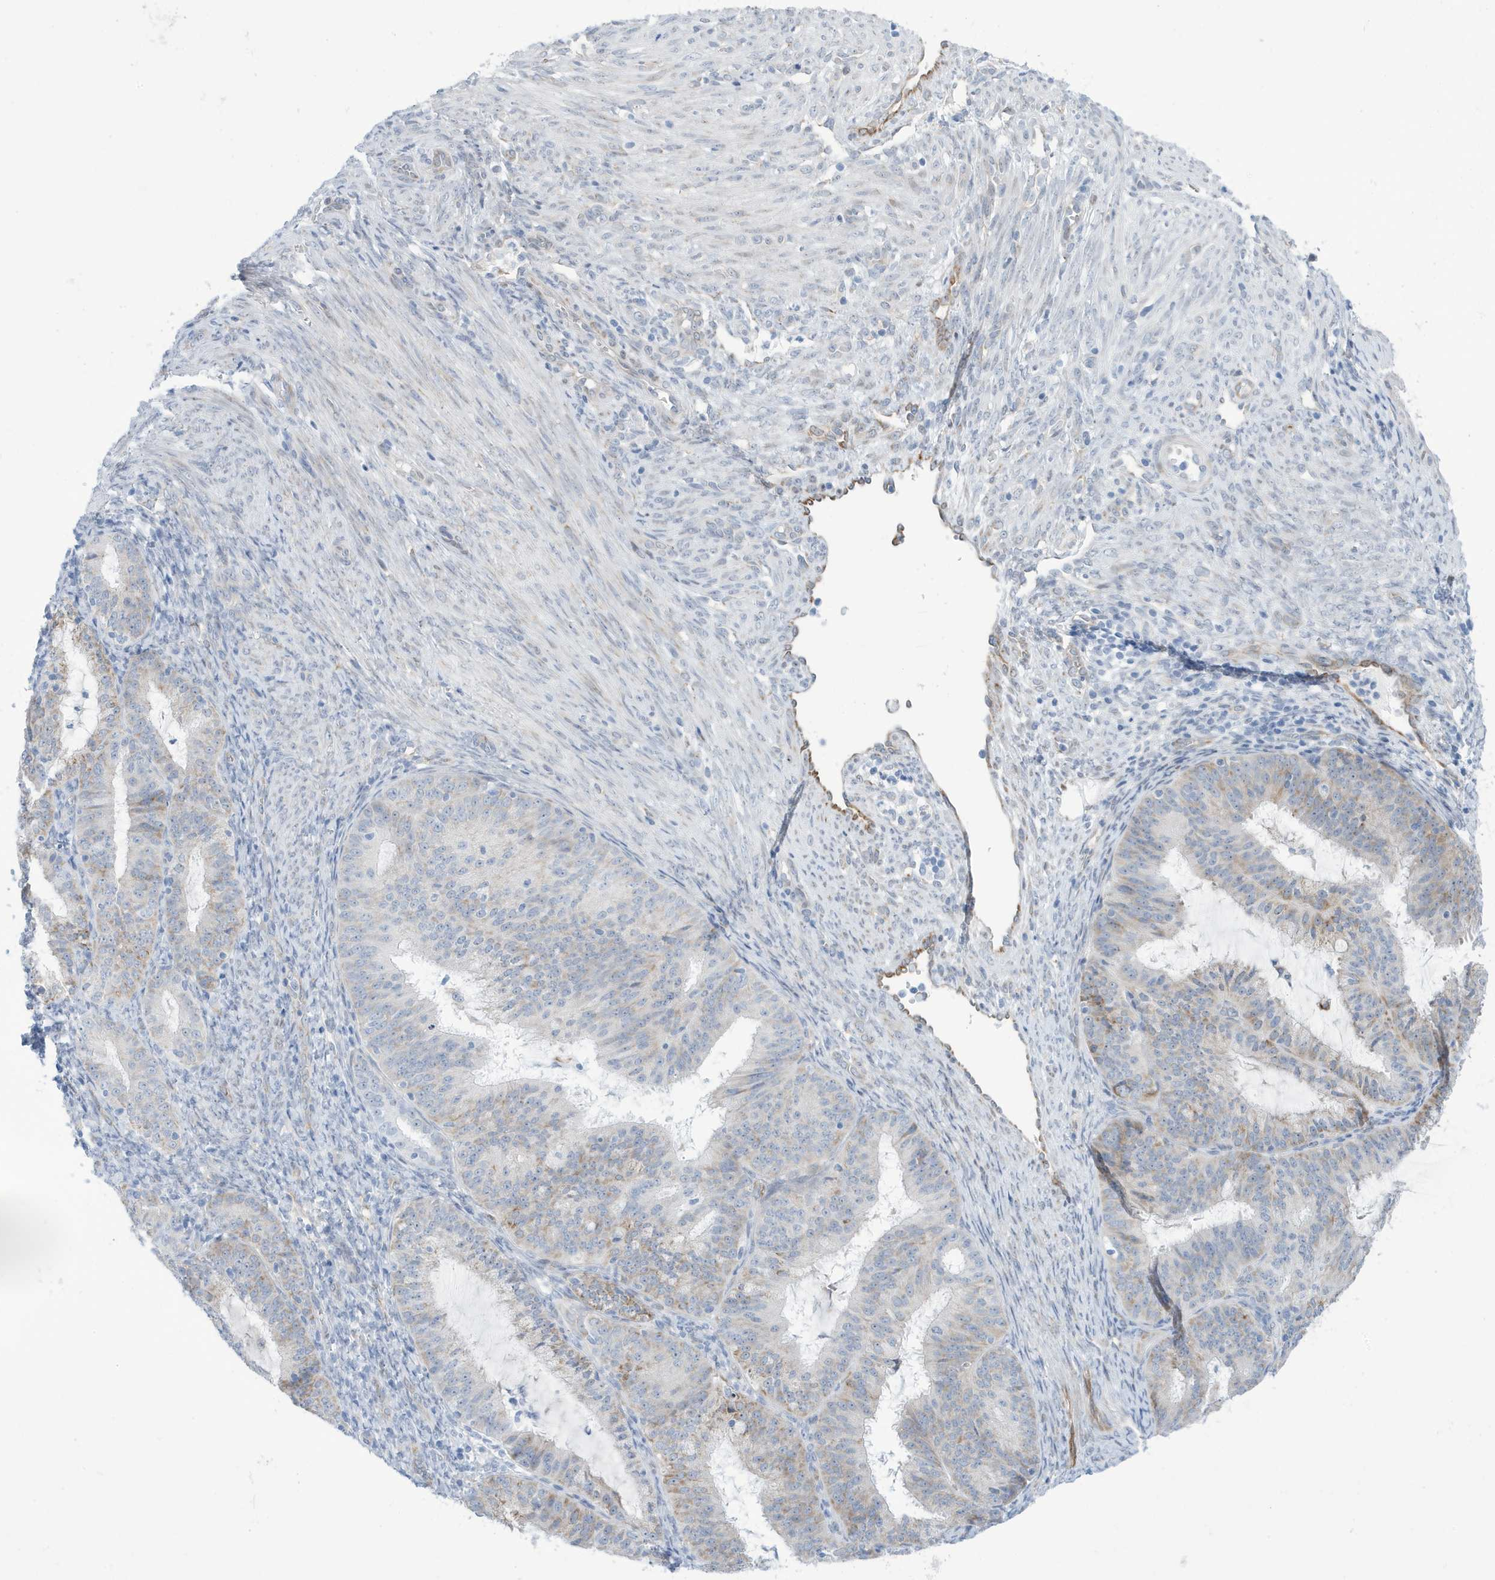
{"staining": {"intensity": "weak", "quantity": "<25%", "location": "cytoplasmic/membranous"}, "tissue": "endometrial cancer", "cell_type": "Tumor cells", "image_type": "cancer", "snomed": [{"axis": "morphology", "description": "Adenocarcinoma, NOS"}, {"axis": "topography", "description": "Endometrium"}], "caption": "Micrograph shows no significant protein positivity in tumor cells of adenocarcinoma (endometrial).", "gene": "SEMA3F", "patient": {"sex": "female", "age": 51}}